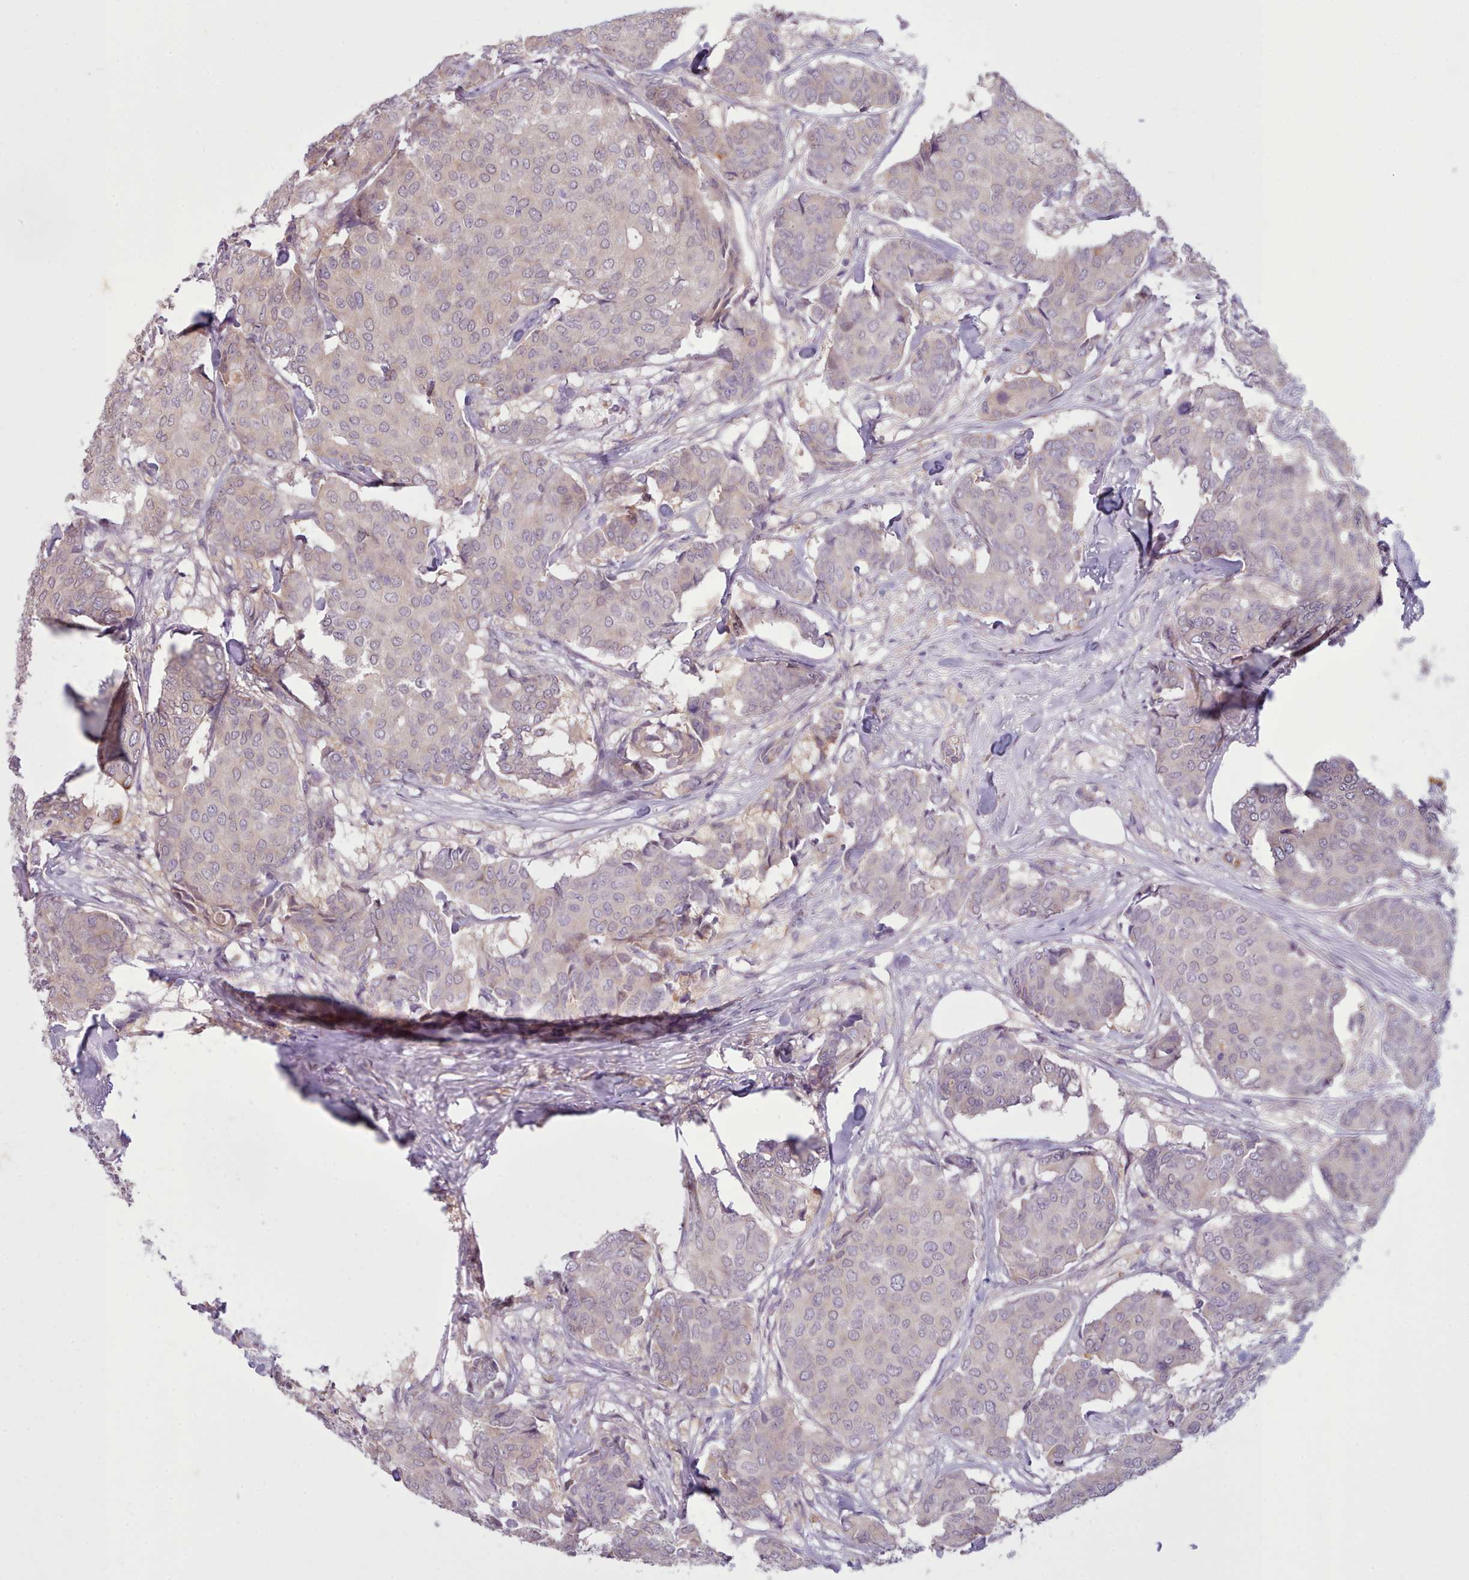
{"staining": {"intensity": "negative", "quantity": "none", "location": "none"}, "tissue": "breast cancer", "cell_type": "Tumor cells", "image_type": "cancer", "snomed": [{"axis": "morphology", "description": "Duct carcinoma"}, {"axis": "topography", "description": "Breast"}], "caption": "This is an immunohistochemistry histopathology image of human breast cancer (infiltrating ductal carcinoma). There is no staining in tumor cells.", "gene": "NMRK1", "patient": {"sex": "female", "age": 75}}